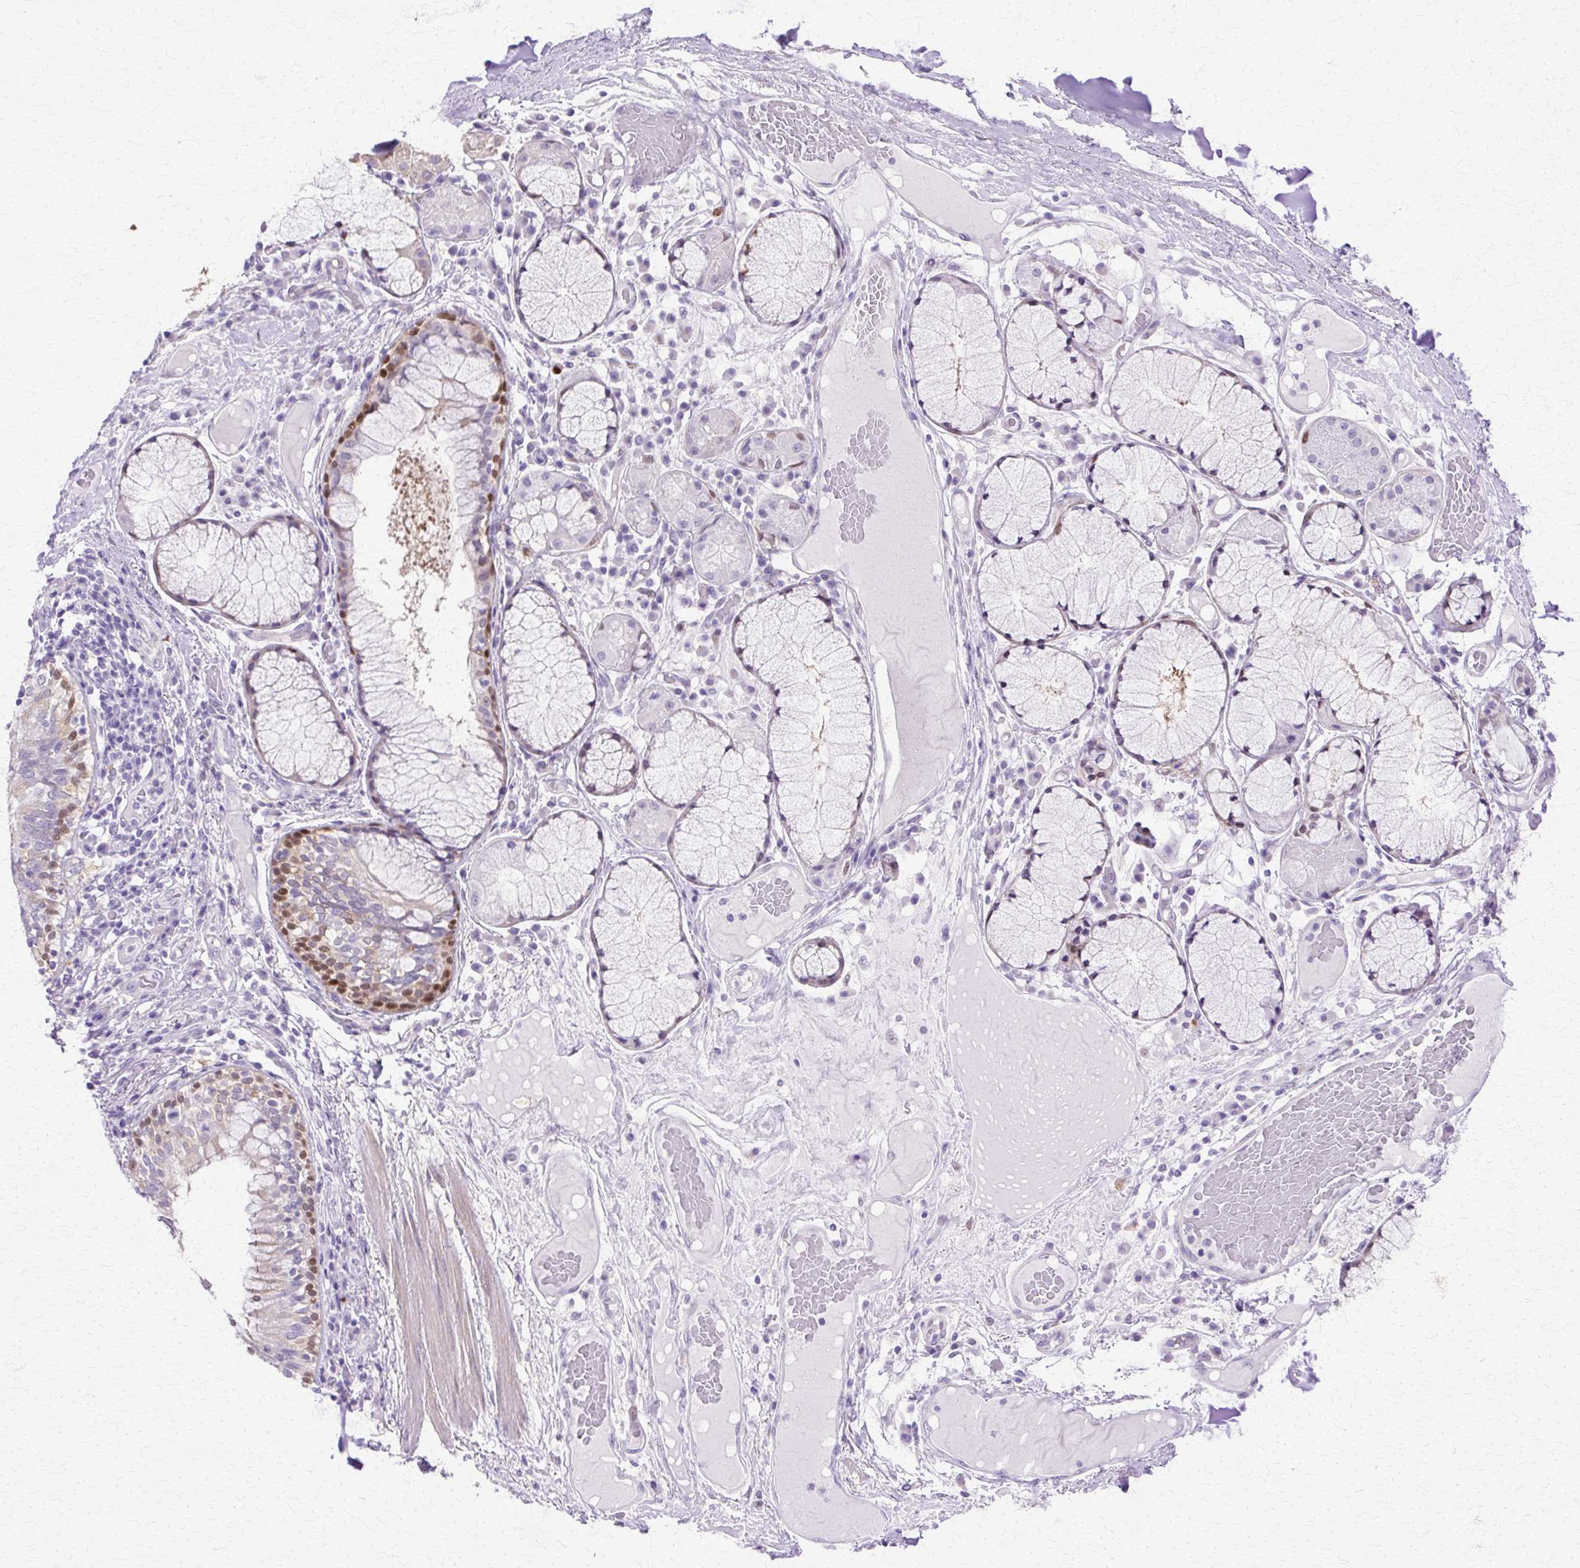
{"staining": {"intensity": "negative", "quantity": "none", "location": "none"}, "tissue": "soft tissue", "cell_type": "Chondrocytes", "image_type": "normal", "snomed": [{"axis": "morphology", "description": "Normal tissue, NOS"}, {"axis": "topography", "description": "Cartilage tissue"}, {"axis": "topography", "description": "Bronchus"}], "caption": "Chondrocytes are negative for brown protein staining in benign soft tissue. (DAB immunohistochemistry (IHC) with hematoxylin counter stain).", "gene": "HSPA1A", "patient": {"sex": "male", "age": 56}}